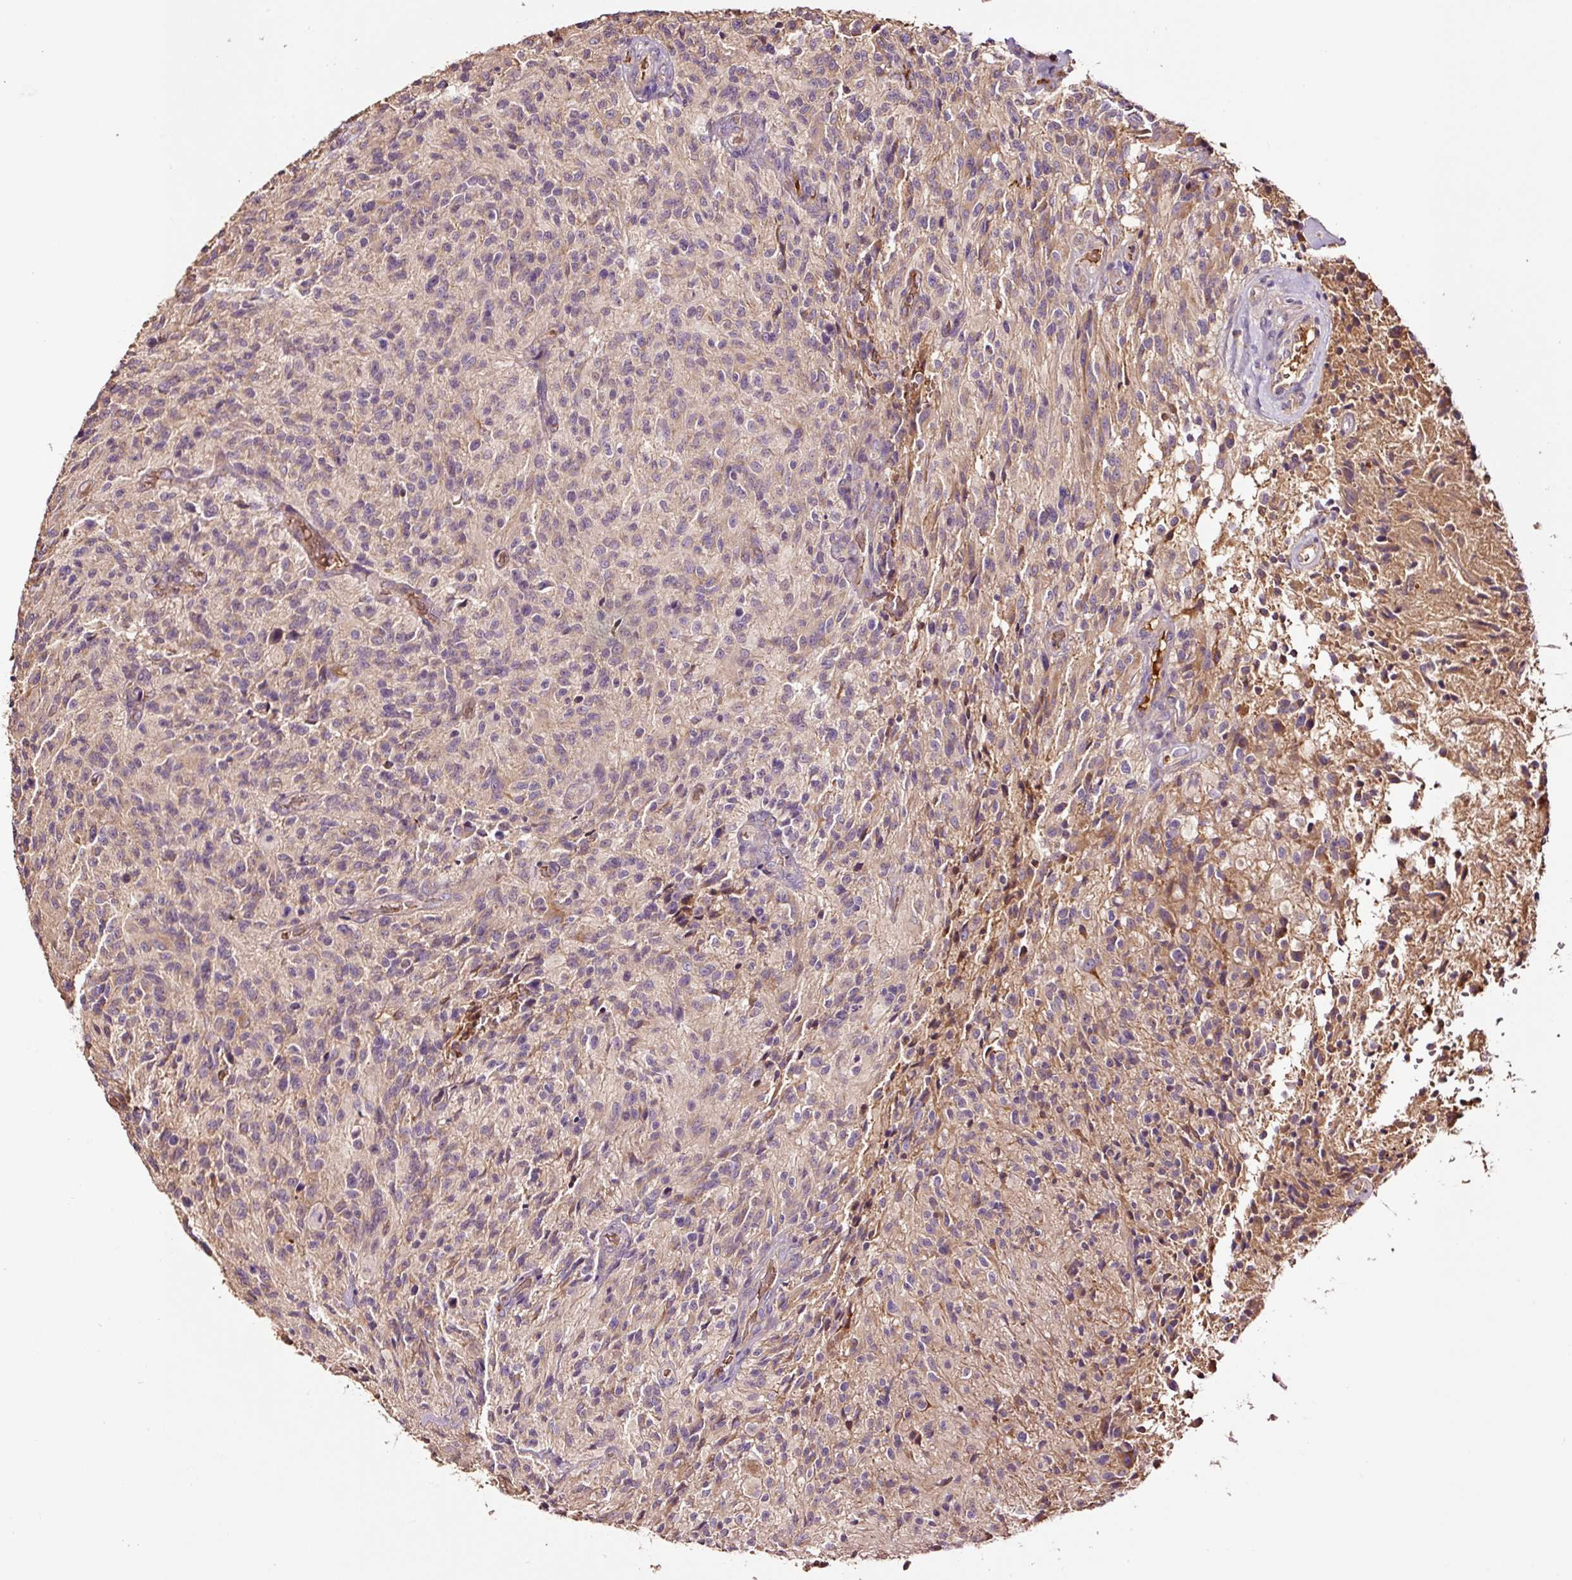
{"staining": {"intensity": "moderate", "quantity": "<25%", "location": "cytoplasmic/membranous"}, "tissue": "glioma", "cell_type": "Tumor cells", "image_type": "cancer", "snomed": [{"axis": "morphology", "description": "Normal tissue, NOS"}, {"axis": "morphology", "description": "Glioma, malignant, High grade"}, {"axis": "topography", "description": "Cerebral cortex"}], "caption": "Approximately <25% of tumor cells in human glioma display moderate cytoplasmic/membranous protein staining as visualized by brown immunohistochemical staining.", "gene": "PGLYRP2", "patient": {"sex": "male", "age": 56}}